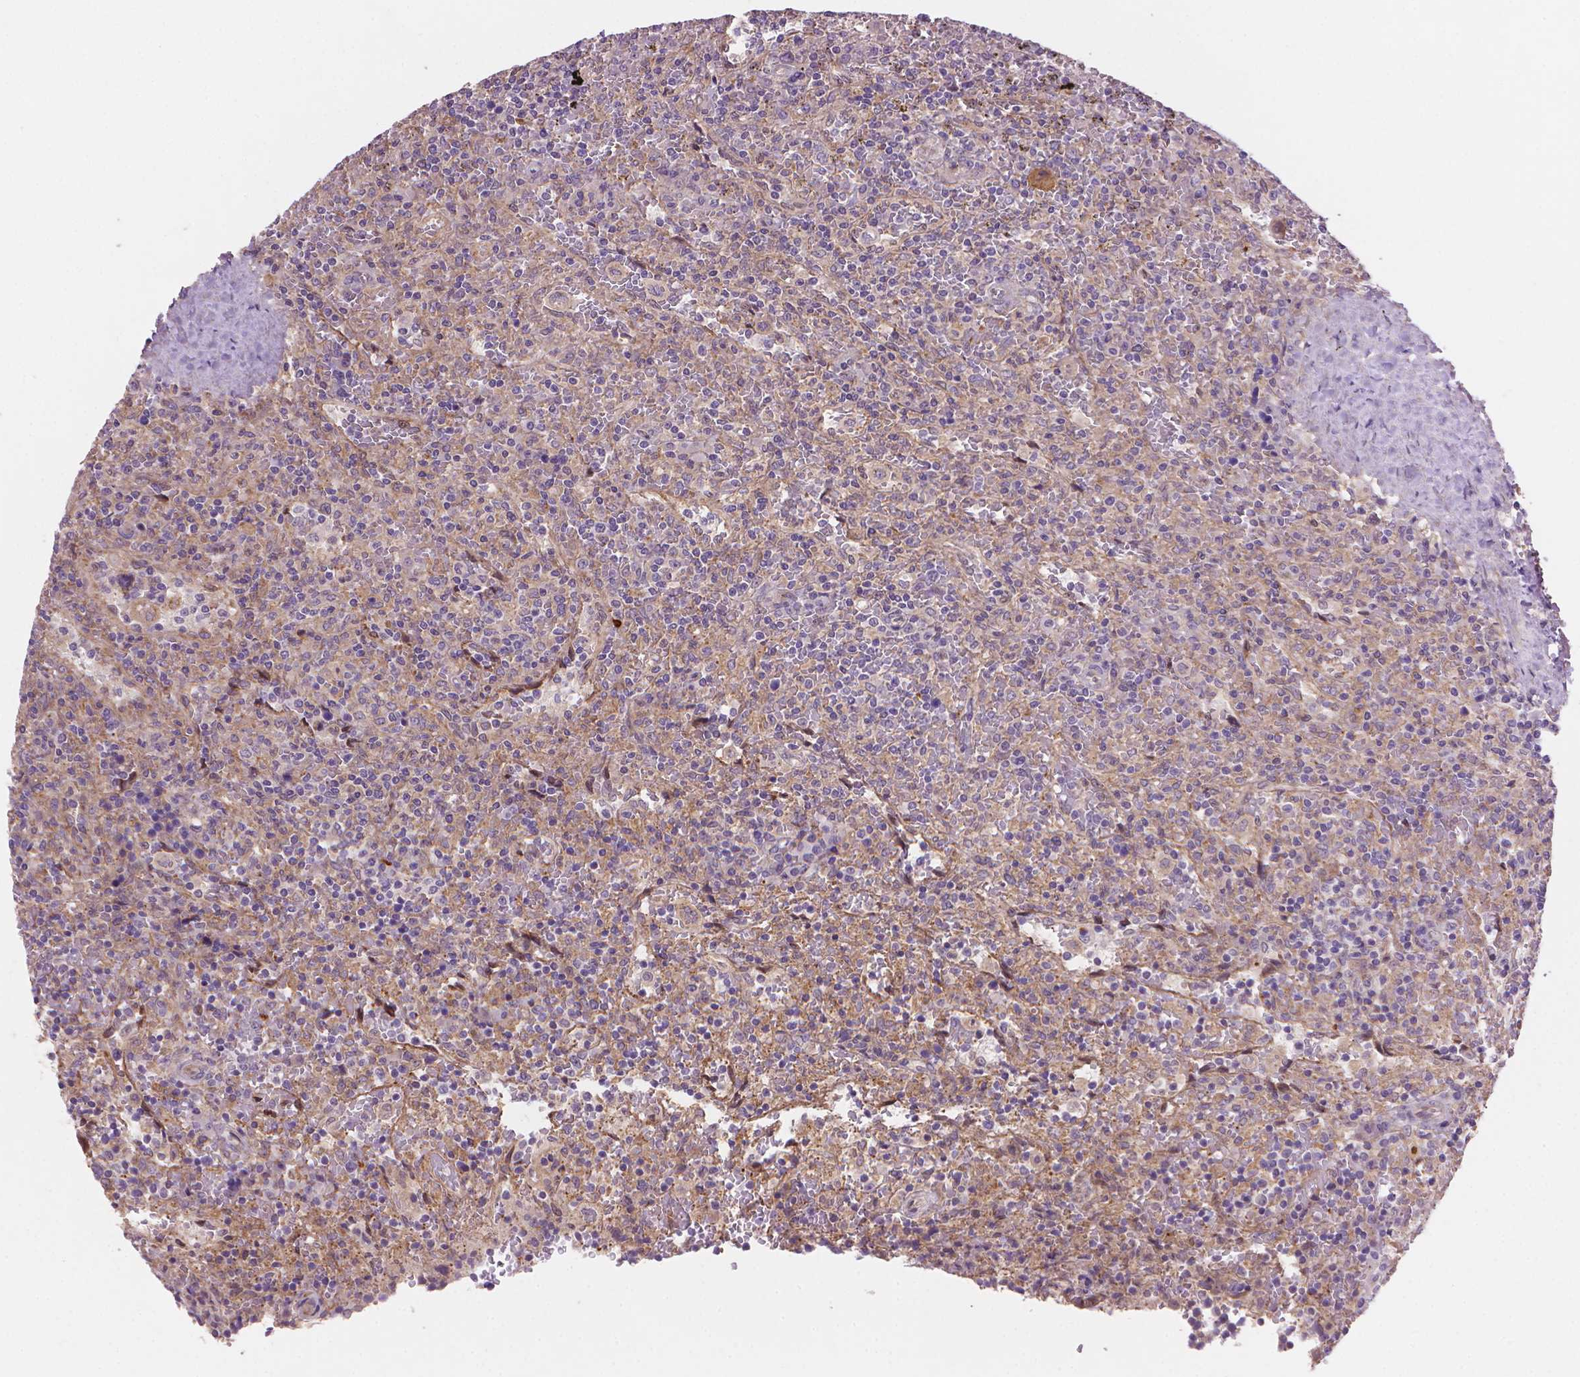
{"staining": {"intensity": "negative", "quantity": "none", "location": "none"}, "tissue": "lymphoma", "cell_type": "Tumor cells", "image_type": "cancer", "snomed": [{"axis": "morphology", "description": "Malignant lymphoma, non-Hodgkin's type, Low grade"}, {"axis": "topography", "description": "Spleen"}], "caption": "A photomicrograph of human malignant lymphoma, non-Hodgkin's type (low-grade) is negative for staining in tumor cells.", "gene": "AMMECR1", "patient": {"sex": "male", "age": 62}}